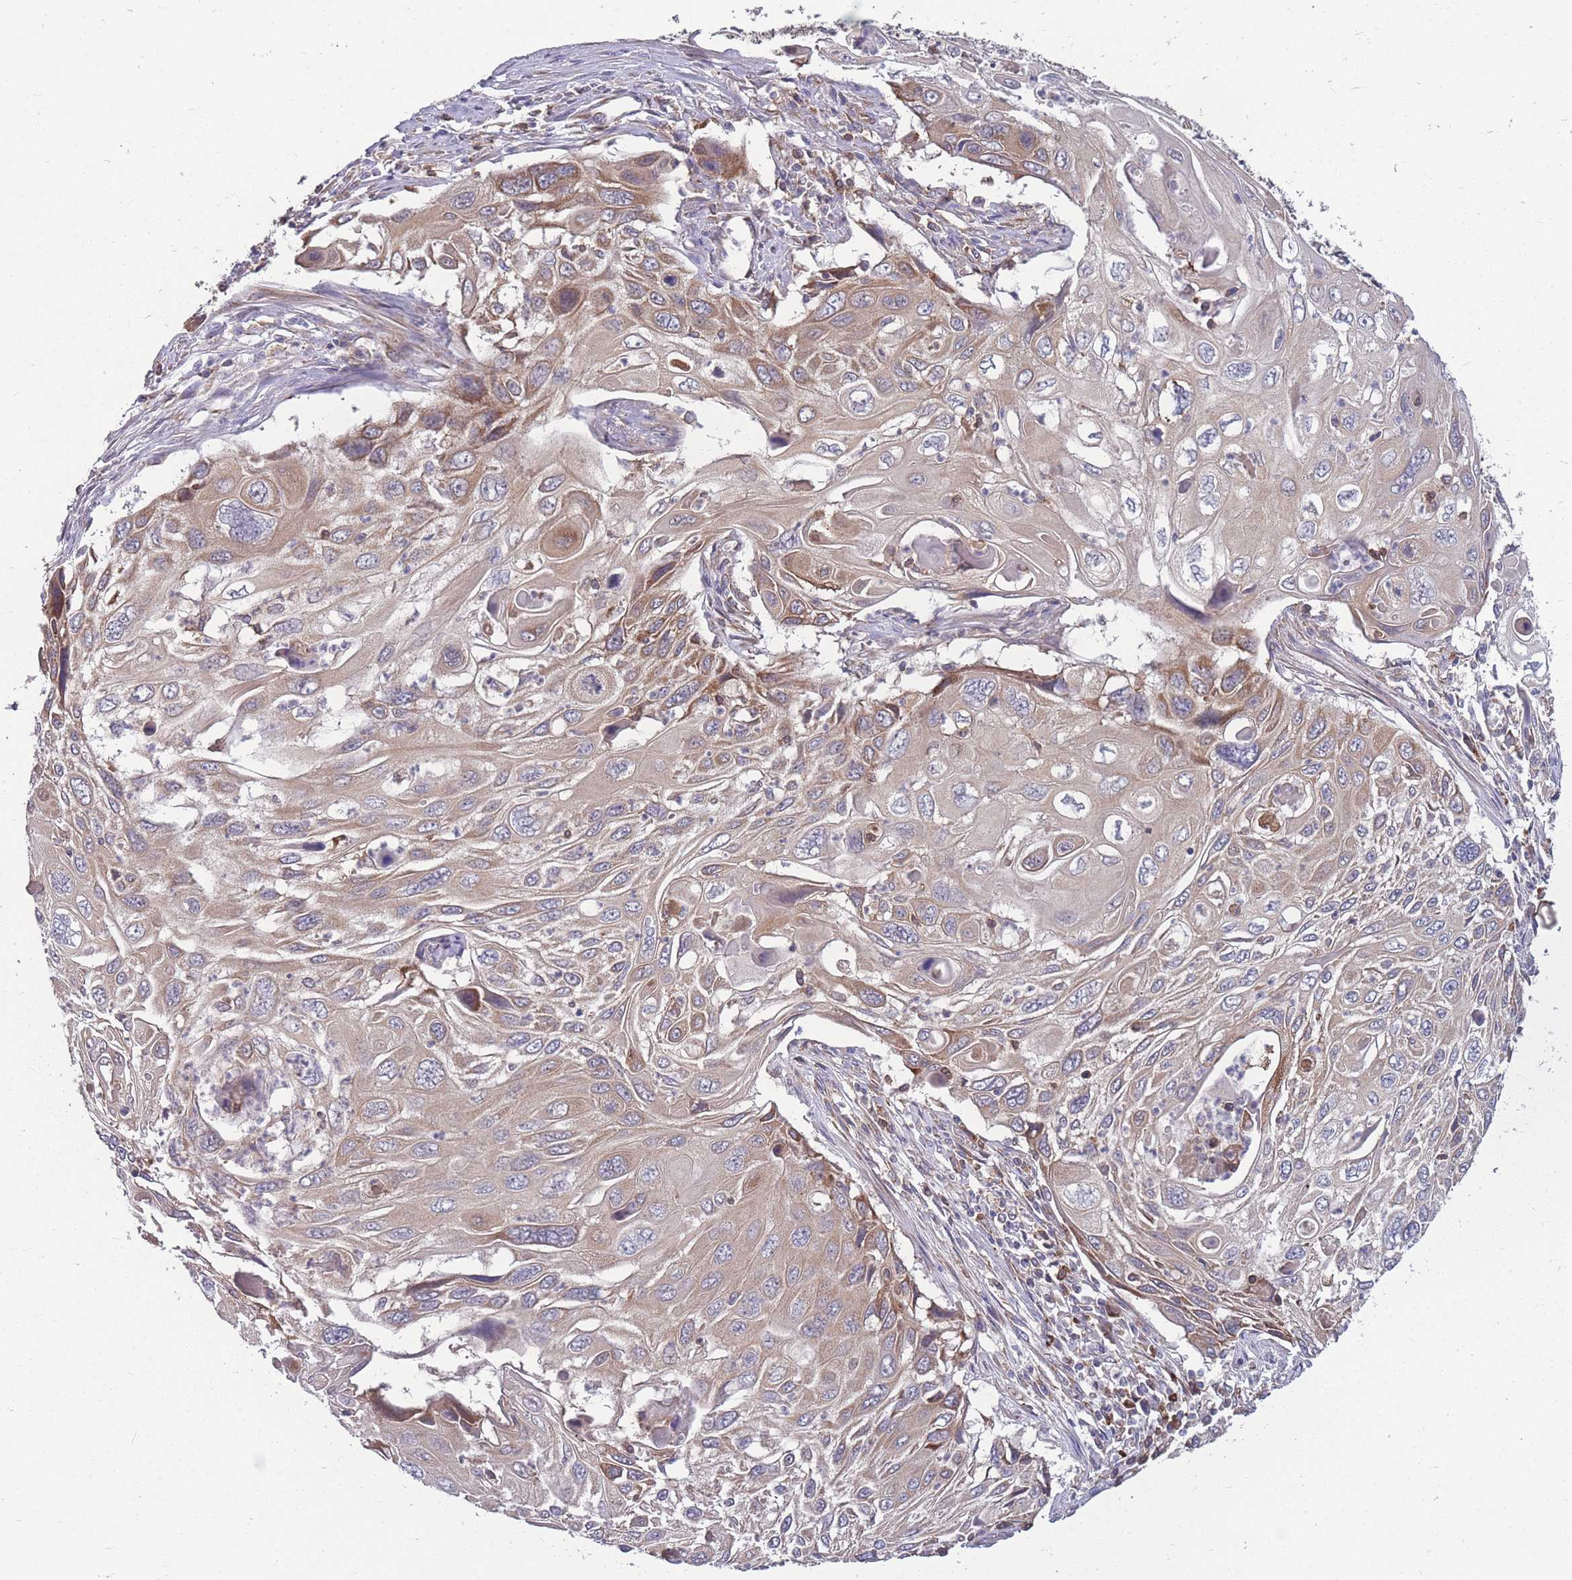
{"staining": {"intensity": "moderate", "quantity": ">75%", "location": "cytoplasmic/membranous"}, "tissue": "cervical cancer", "cell_type": "Tumor cells", "image_type": "cancer", "snomed": [{"axis": "morphology", "description": "Squamous cell carcinoma, NOS"}, {"axis": "topography", "description": "Cervix"}], "caption": "Cervical cancer (squamous cell carcinoma) stained for a protein (brown) exhibits moderate cytoplasmic/membranous positive staining in about >75% of tumor cells.", "gene": "STIM2", "patient": {"sex": "female", "age": 70}}